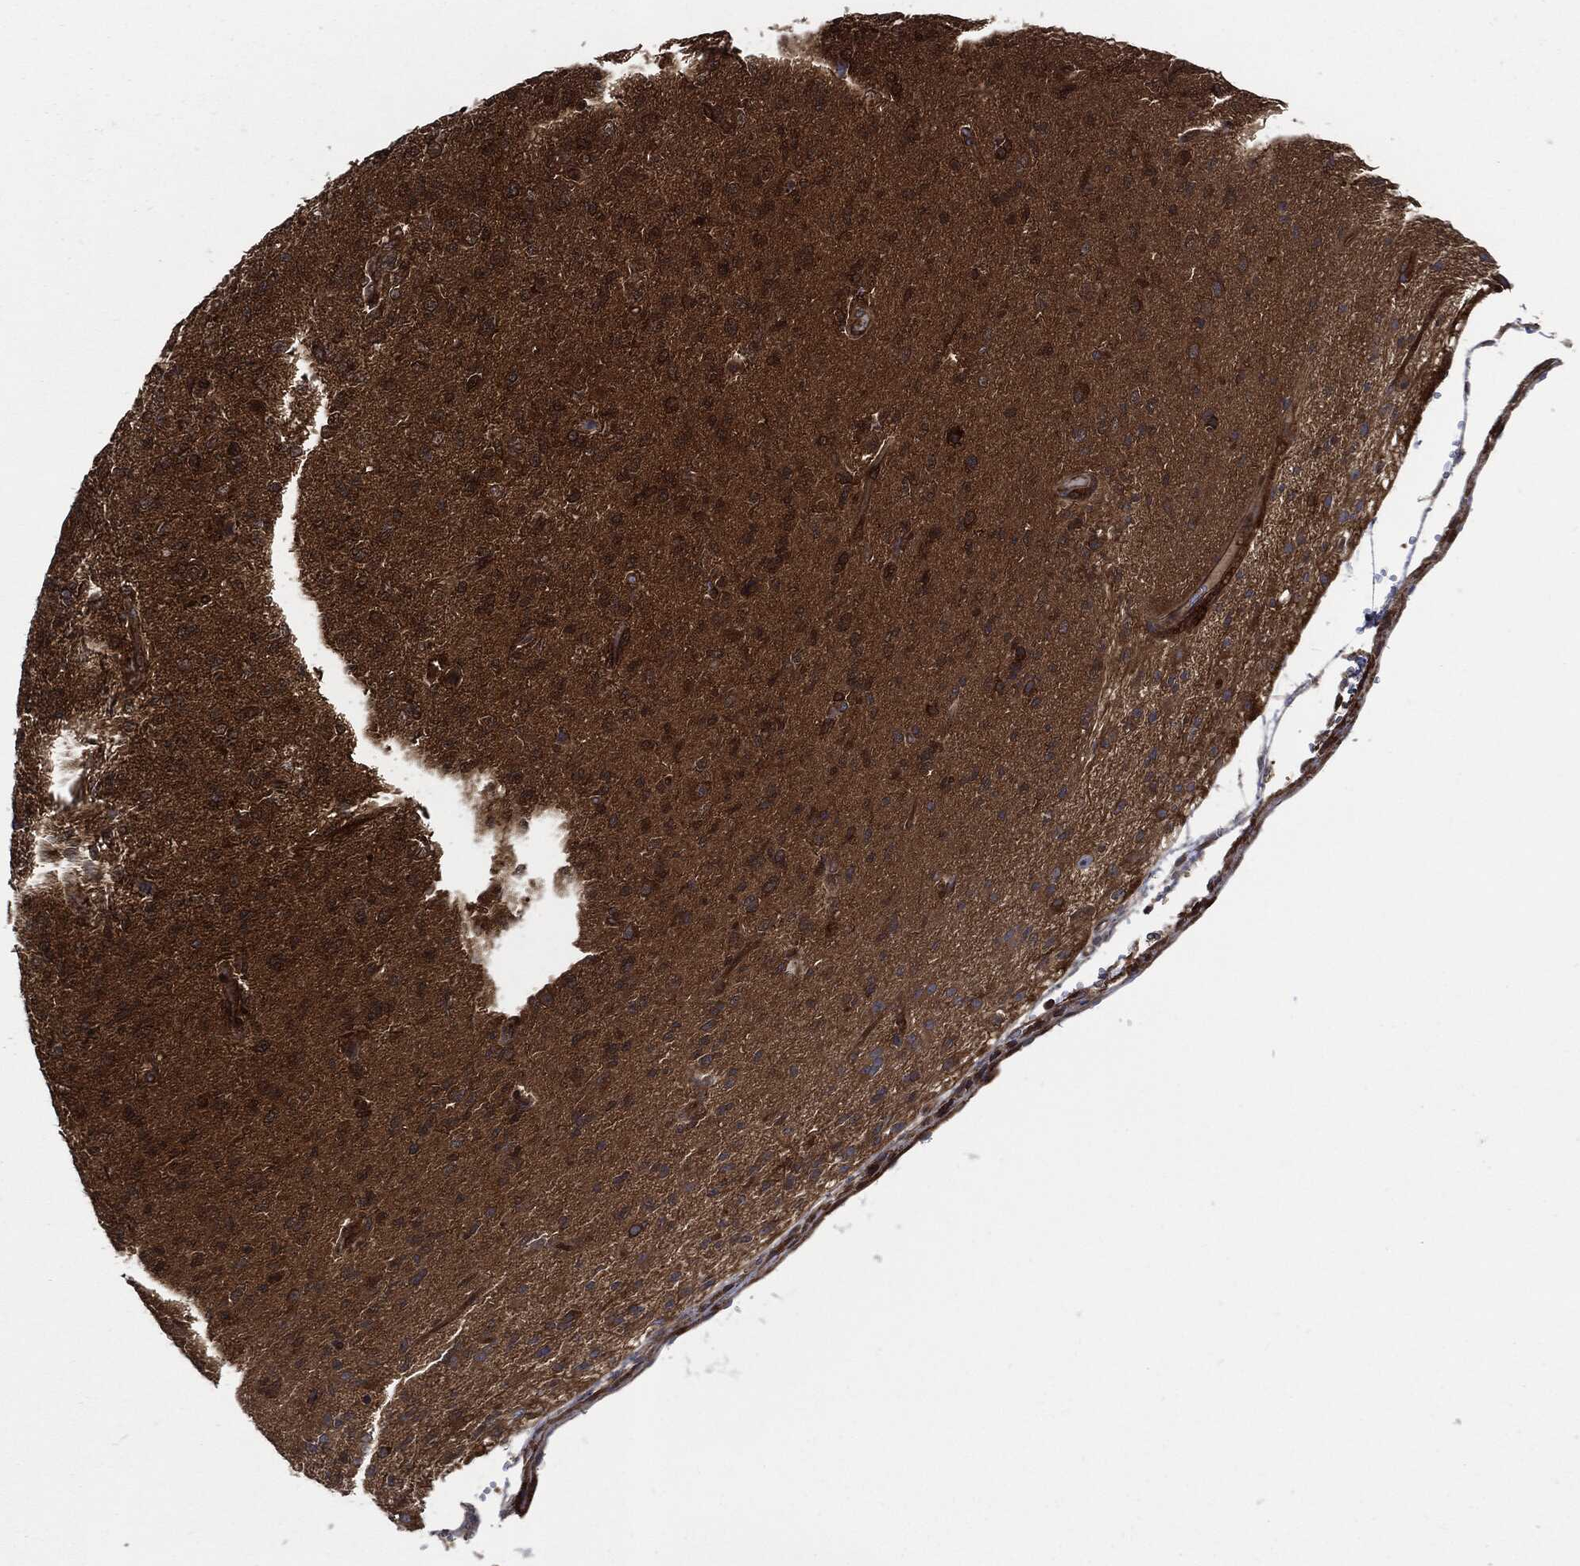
{"staining": {"intensity": "moderate", "quantity": "25%-75%", "location": "cytoplasmic/membranous"}, "tissue": "glioma", "cell_type": "Tumor cells", "image_type": "cancer", "snomed": [{"axis": "morphology", "description": "Glioma, malignant, High grade"}, {"axis": "topography", "description": "Brain"}], "caption": "A medium amount of moderate cytoplasmic/membranous positivity is seen in about 25%-75% of tumor cells in malignant high-grade glioma tissue. (Brightfield microscopy of DAB IHC at high magnification).", "gene": "XPNPEP1", "patient": {"sex": "male", "age": 56}}